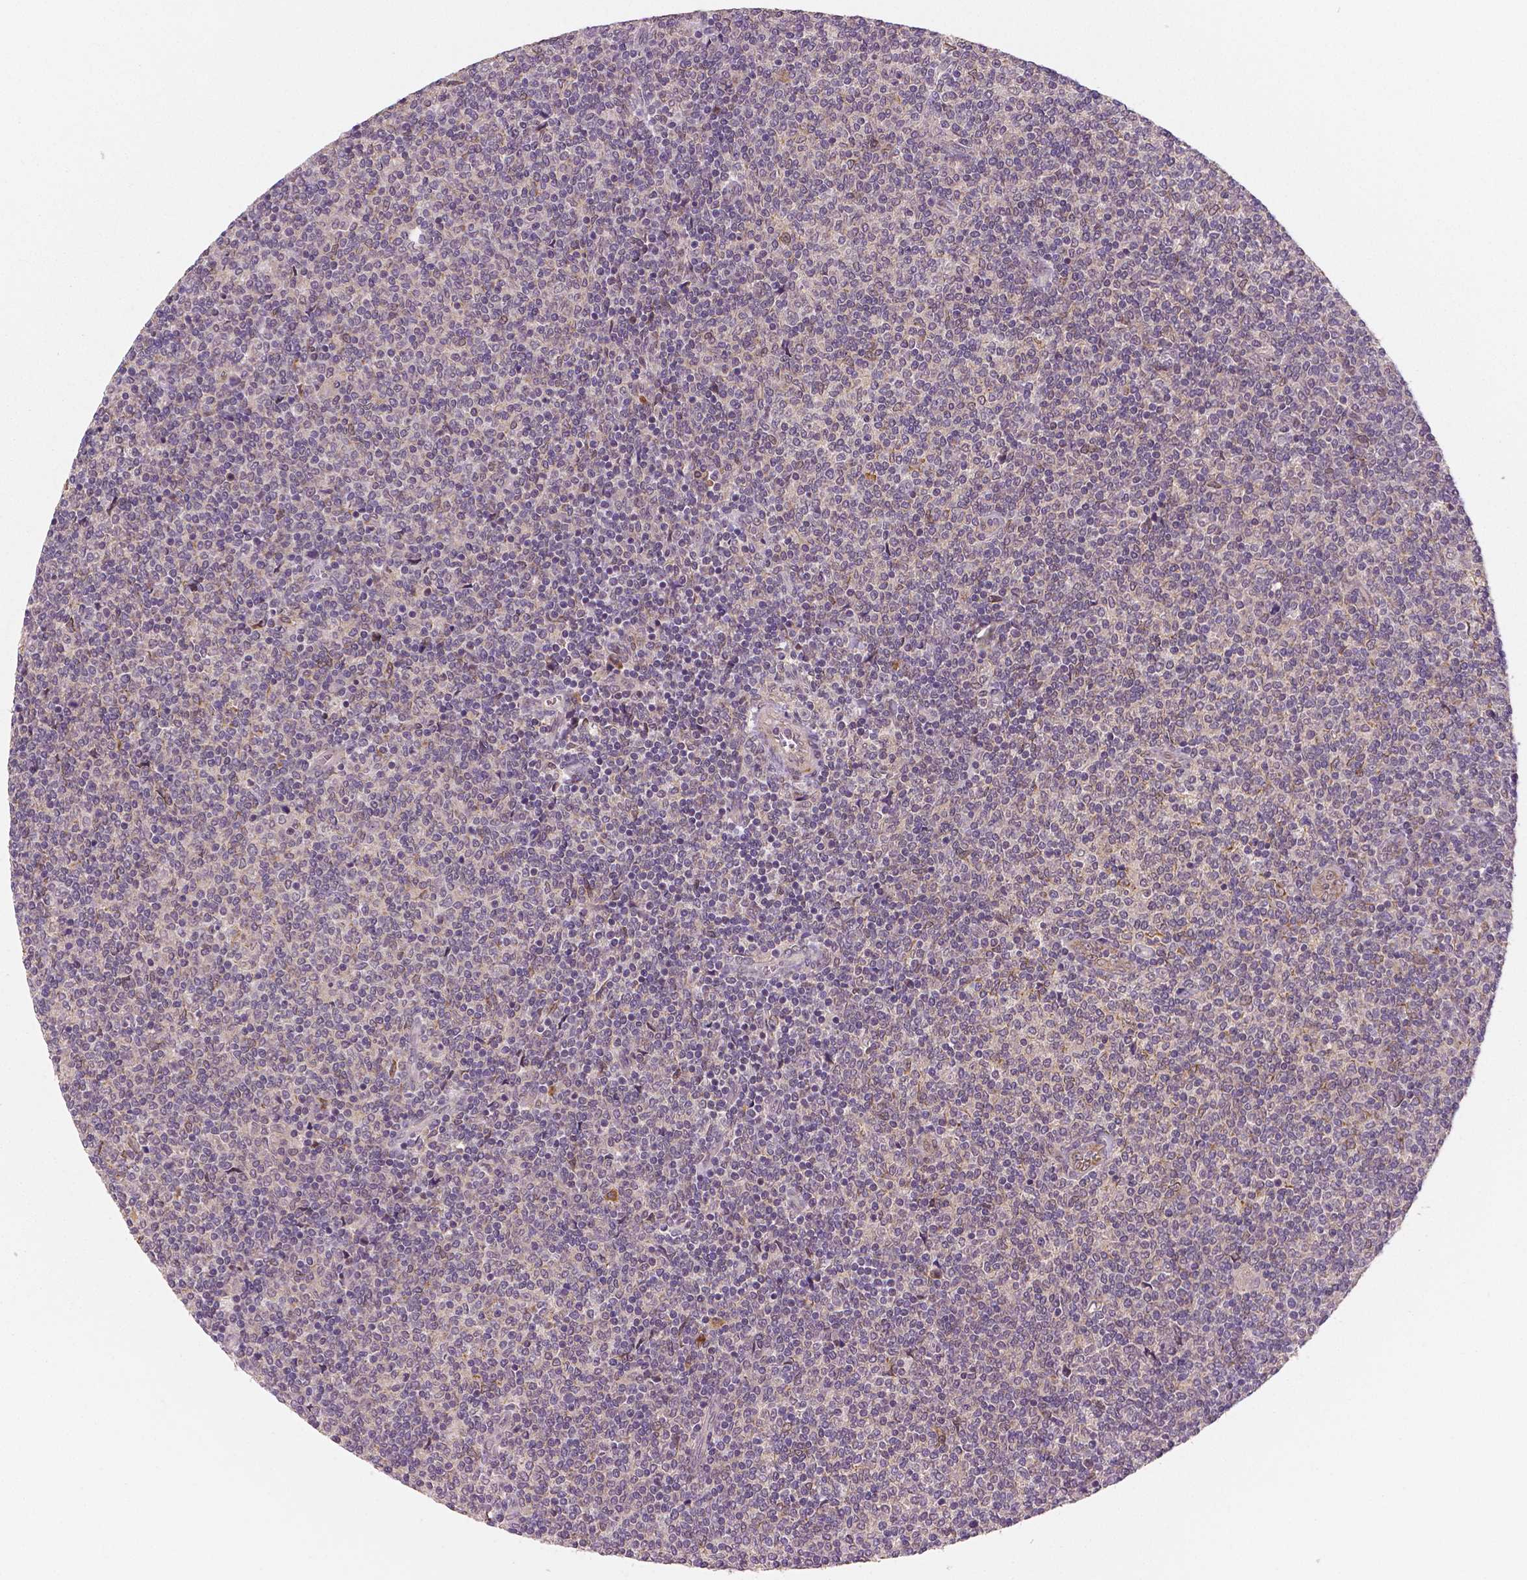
{"staining": {"intensity": "weak", "quantity": "25%-75%", "location": "cytoplasmic/membranous"}, "tissue": "lymphoma", "cell_type": "Tumor cells", "image_type": "cancer", "snomed": [{"axis": "morphology", "description": "Malignant lymphoma, non-Hodgkin's type, Low grade"}, {"axis": "topography", "description": "Lymph node"}], "caption": "Protein staining reveals weak cytoplasmic/membranous positivity in about 25%-75% of tumor cells in malignant lymphoma, non-Hodgkin's type (low-grade).", "gene": "STAT3", "patient": {"sex": "male", "age": 52}}